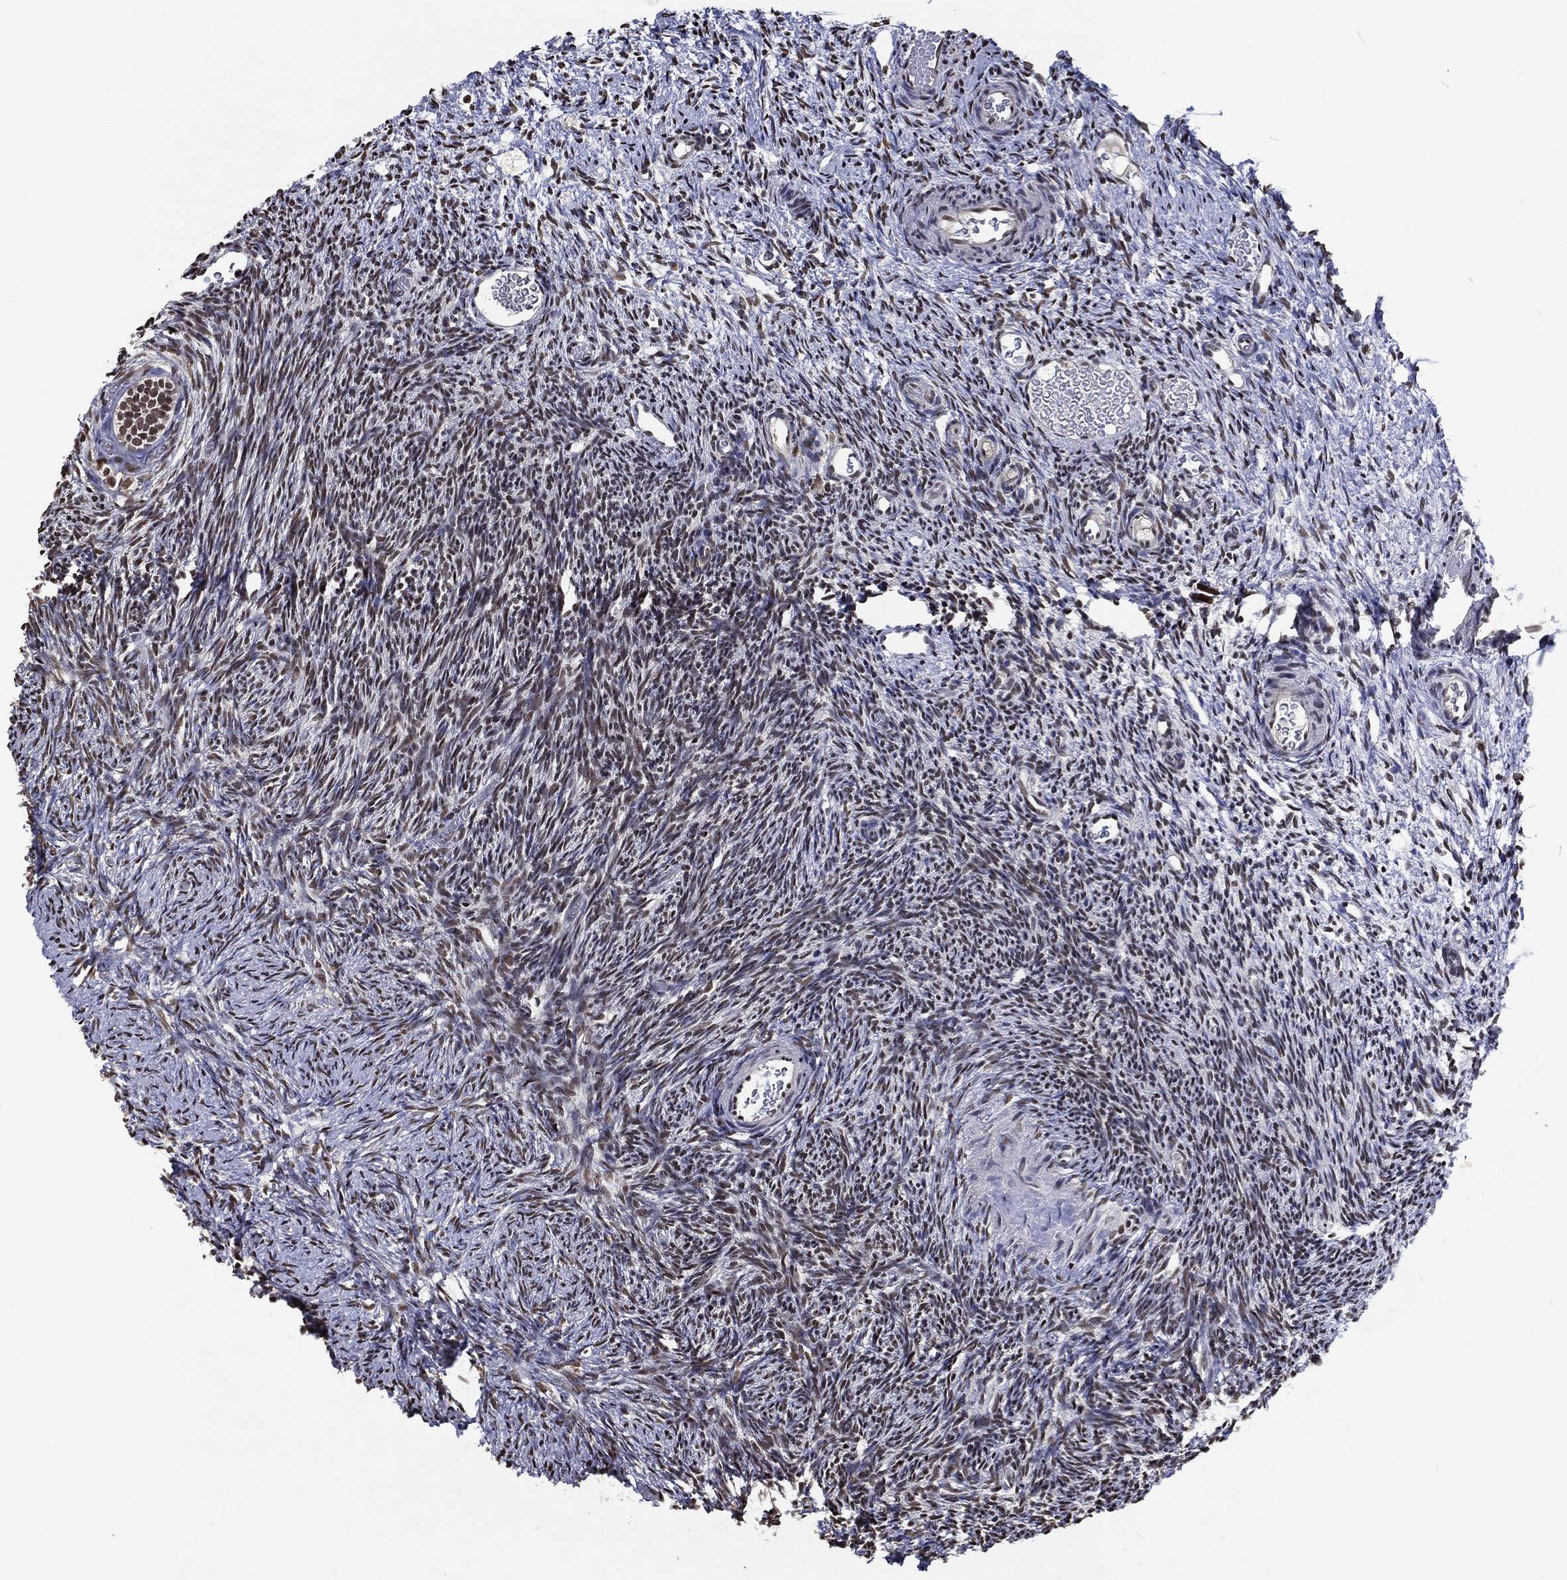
{"staining": {"intensity": "moderate", "quantity": ">75%", "location": "nuclear"}, "tissue": "ovary", "cell_type": "Follicle cells", "image_type": "normal", "snomed": [{"axis": "morphology", "description": "Normal tissue, NOS"}, {"axis": "topography", "description": "Ovary"}], "caption": "A brown stain shows moderate nuclear staining of a protein in follicle cells of benign ovary.", "gene": "ZBTB42", "patient": {"sex": "female", "age": 39}}